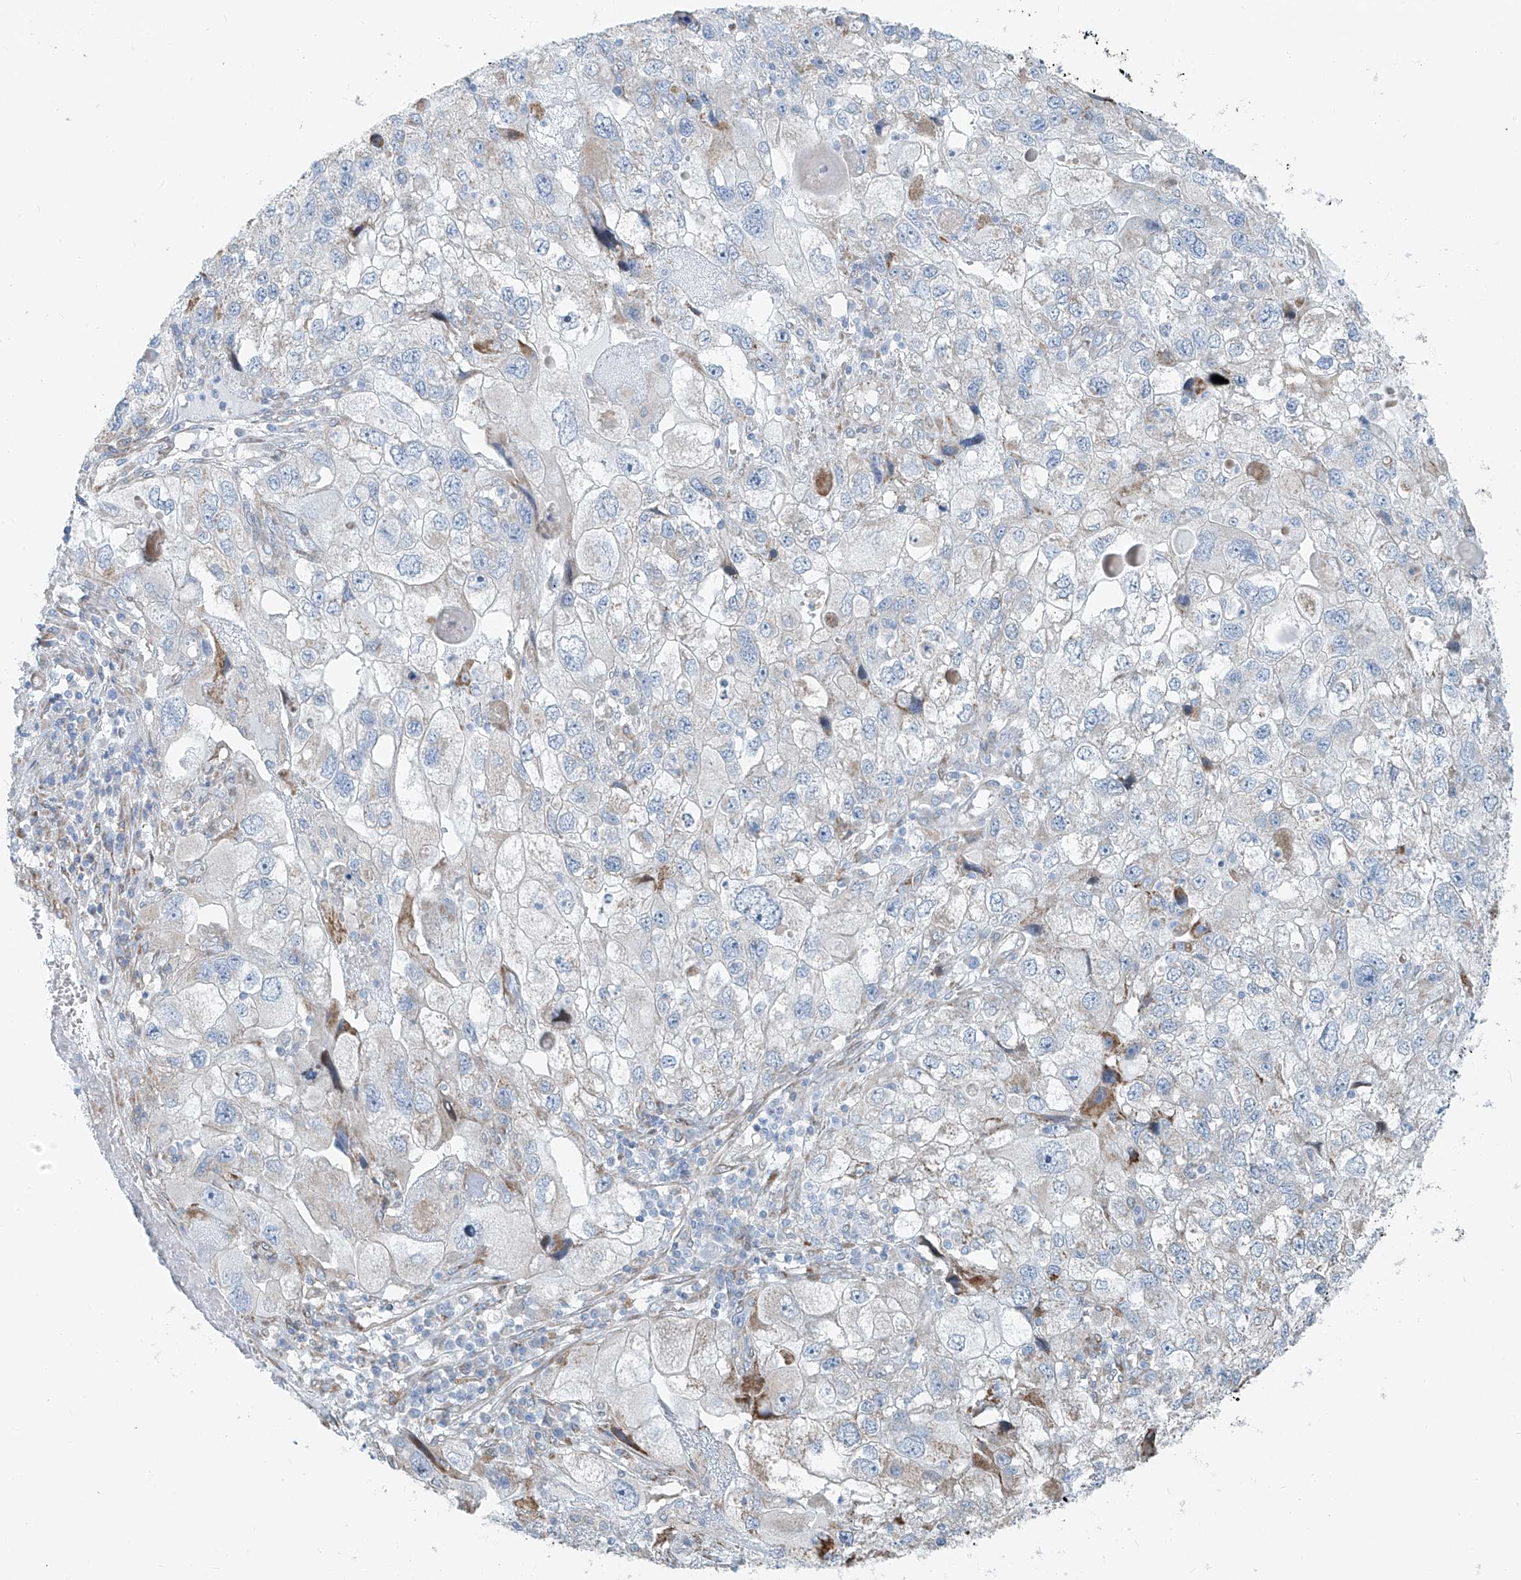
{"staining": {"intensity": "moderate", "quantity": "<25%", "location": "cytoplasmic/membranous"}, "tissue": "endometrial cancer", "cell_type": "Tumor cells", "image_type": "cancer", "snomed": [{"axis": "morphology", "description": "Adenocarcinoma, NOS"}, {"axis": "topography", "description": "Endometrium"}], "caption": "Protein staining reveals moderate cytoplasmic/membranous positivity in about <25% of tumor cells in endometrial adenocarcinoma. The protein of interest is stained brown, and the nuclei are stained in blue (DAB IHC with brightfield microscopy, high magnification).", "gene": "HIC2", "patient": {"sex": "female", "age": 49}}